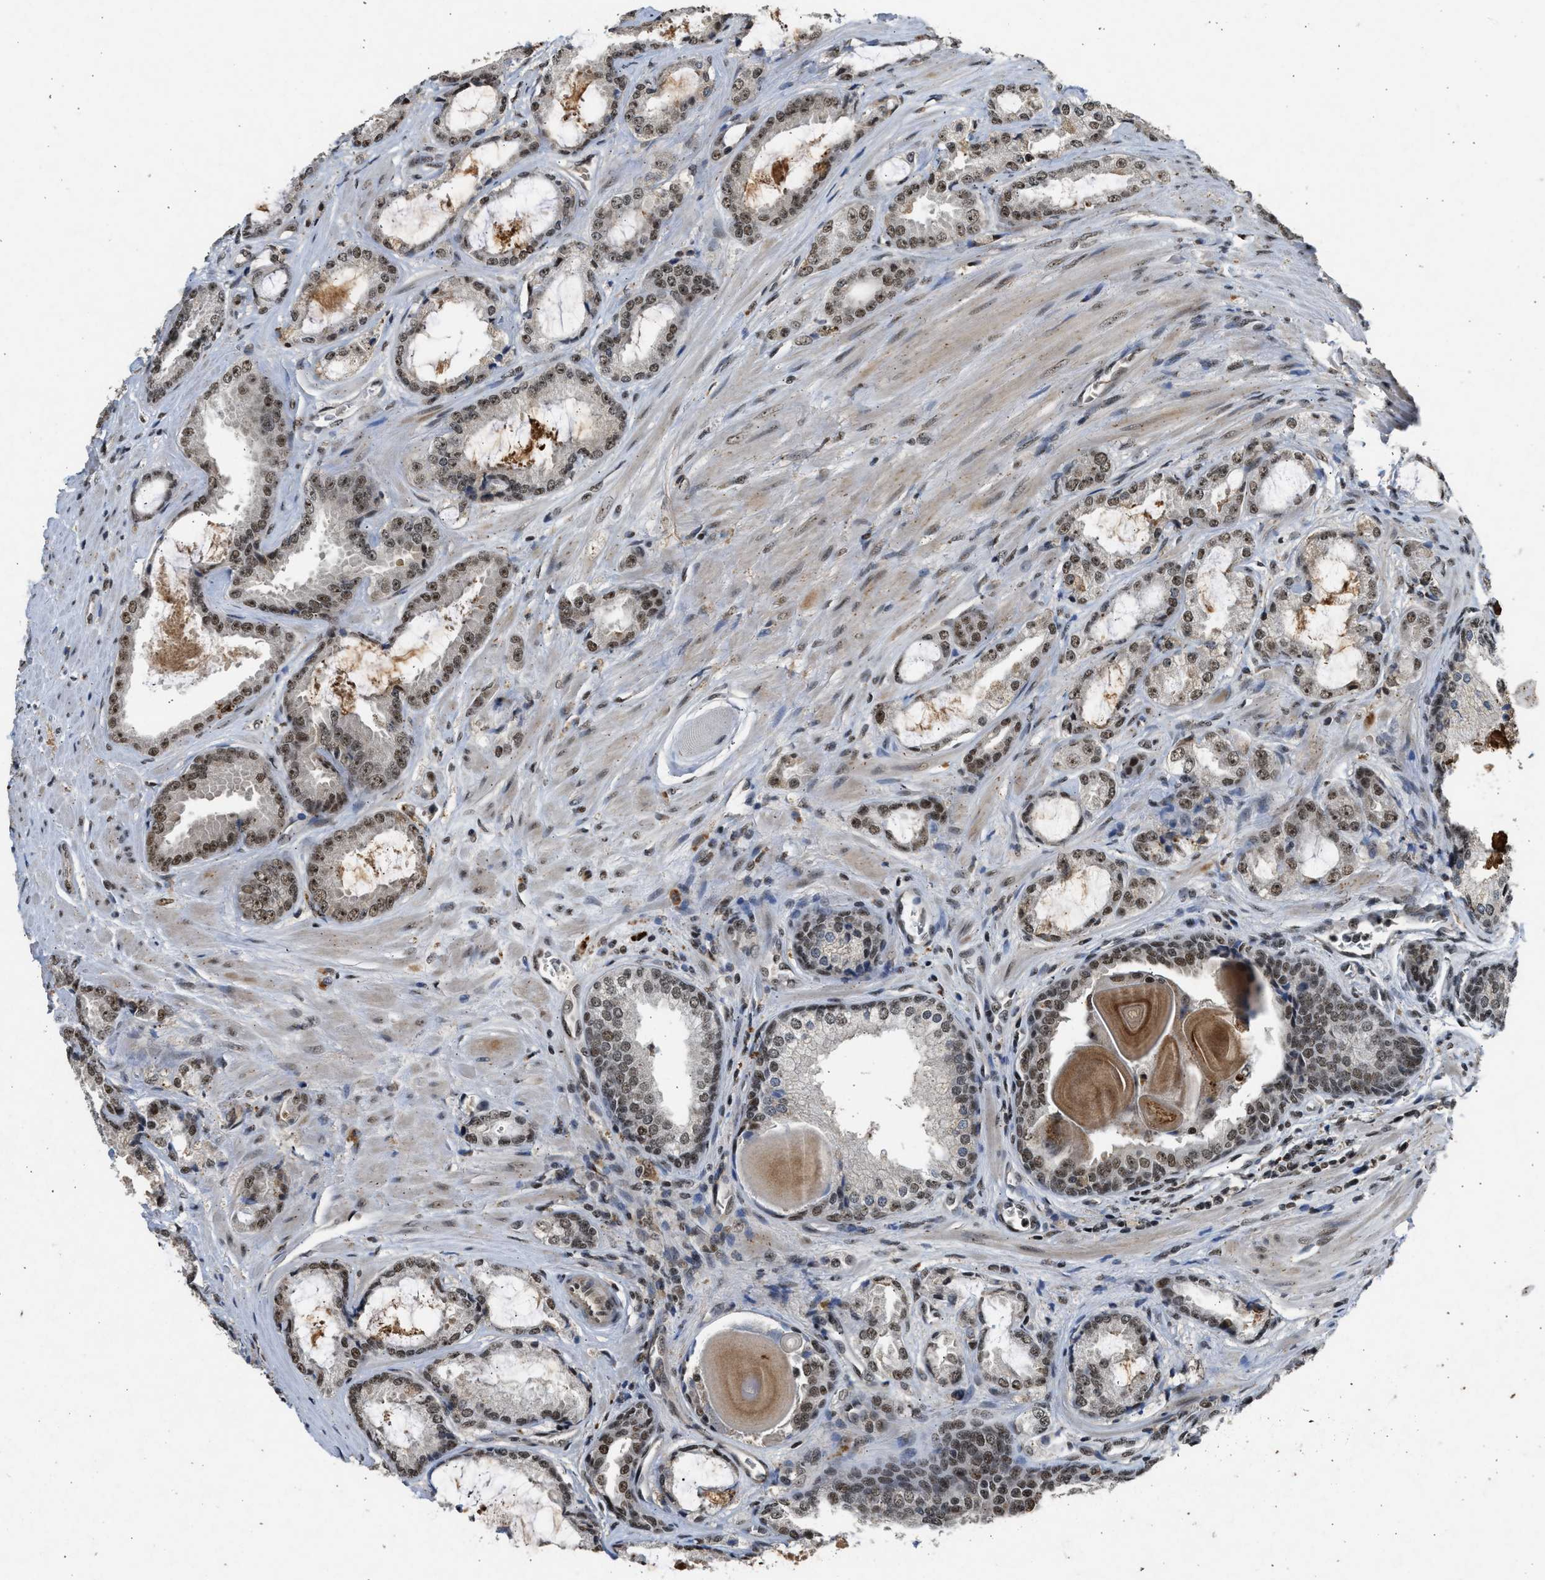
{"staining": {"intensity": "moderate", "quantity": ">75%", "location": "nuclear"}, "tissue": "prostate cancer", "cell_type": "Tumor cells", "image_type": "cancer", "snomed": [{"axis": "morphology", "description": "Adenocarcinoma, High grade"}, {"axis": "topography", "description": "Prostate"}], "caption": "Immunohistochemical staining of prostate cancer displays medium levels of moderate nuclear staining in approximately >75% of tumor cells. (IHC, brightfield microscopy, high magnification).", "gene": "TFDP2", "patient": {"sex": "male", "age": 65}}